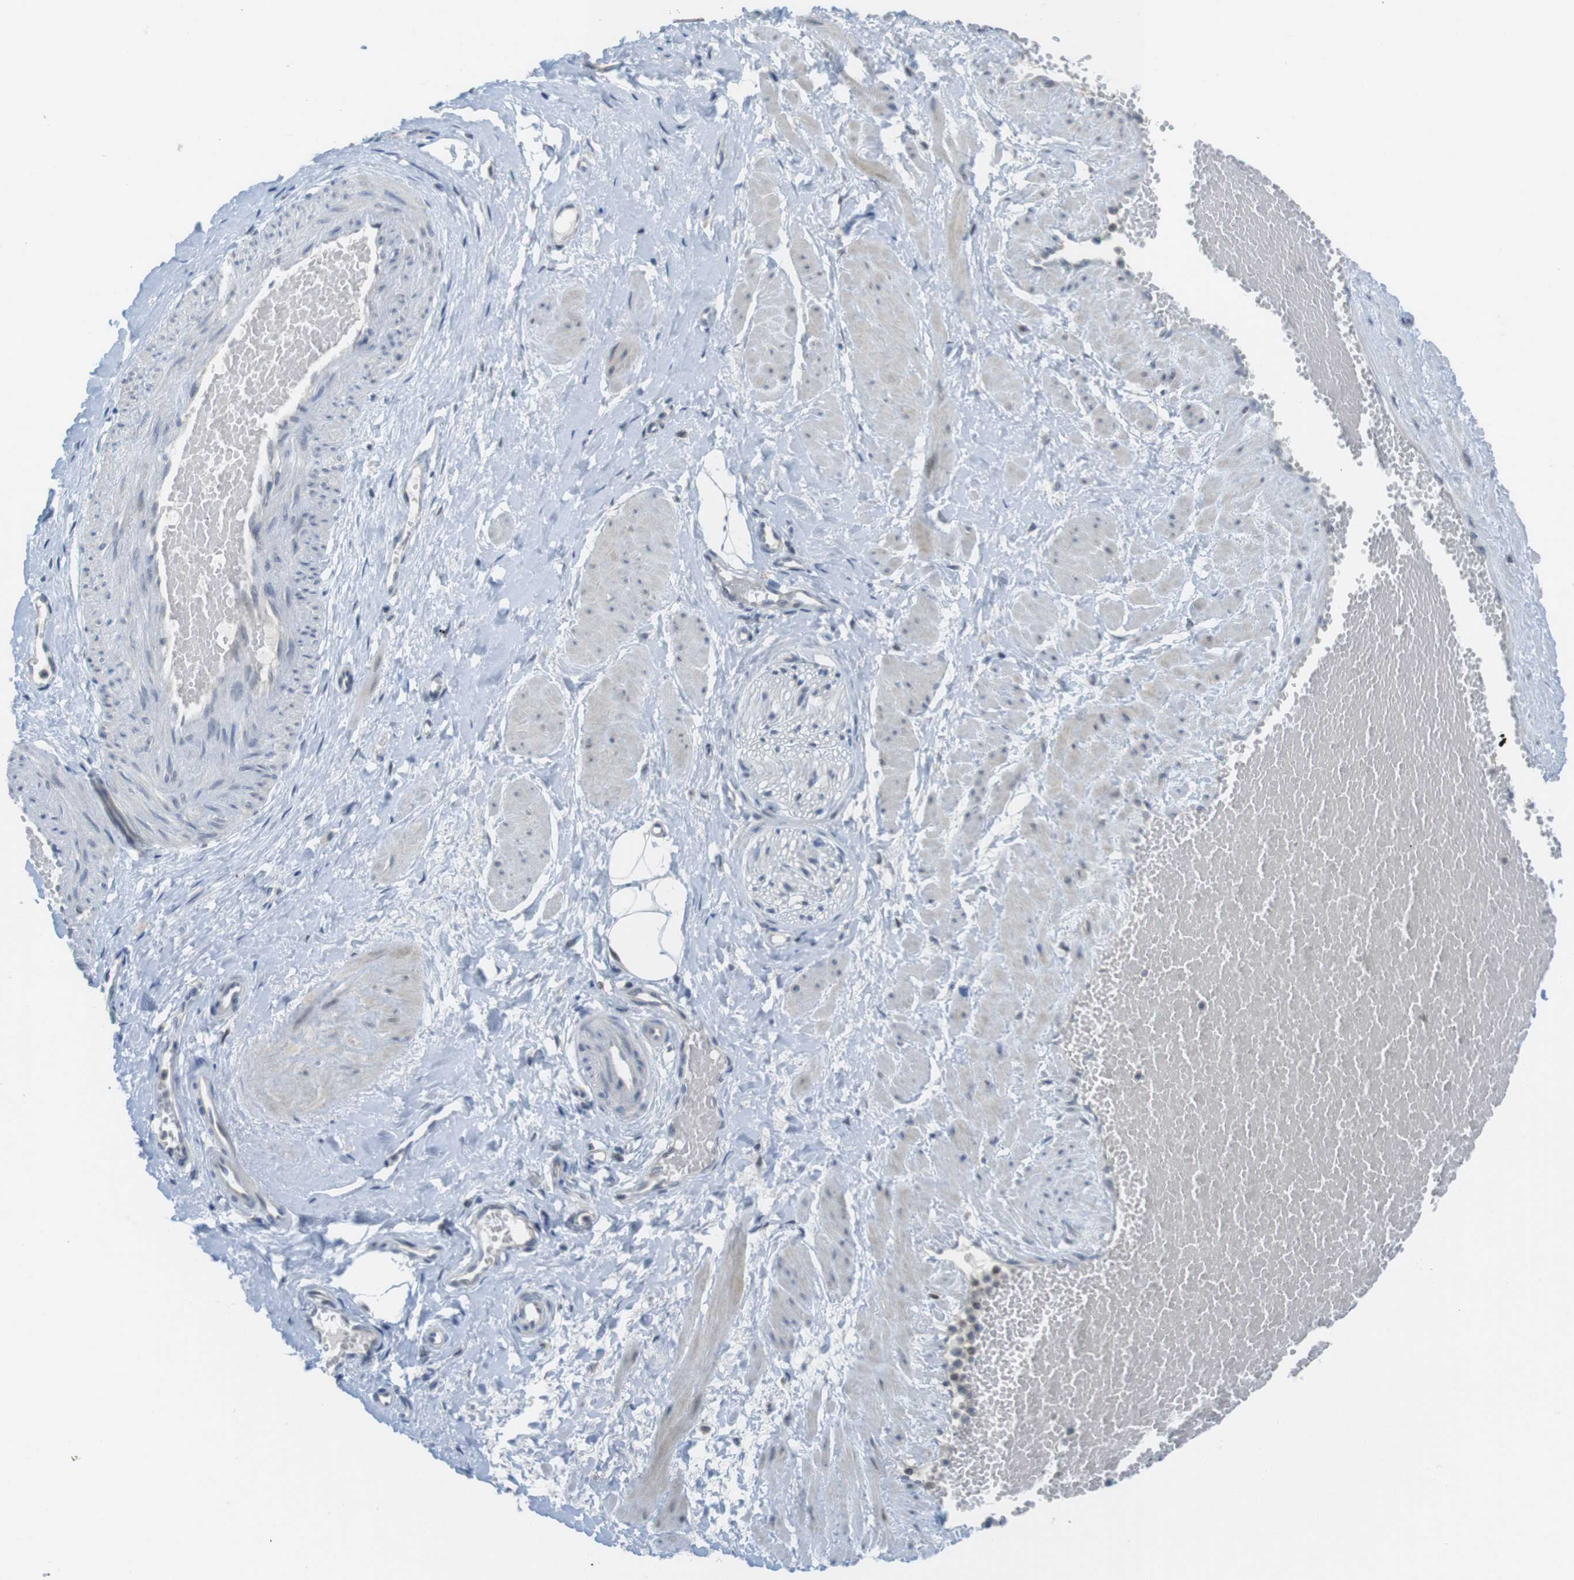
{"staining": {"intensity": "negative", "quantity": "none", "location": "none"}, "tissue": "adipose tissue", "cell_type": "Adipocytes", "image_type": "normal", "snomed": [{"axis": "morphology", "description": "Normal tissue, NOS"}, {"axis": "topography", "description": "Soft tissue"}, {"axis": "topography", "description": "Vascular tissue"}], "caption": "Immunohistochemistry (IHC) of unremarkable human adipose tissue reveals no positivity in adipocytes. (IHC, brightfield microscopy, high magnification).", "gene": "RCC1", "patient": {"sex": "female", "age": 35}}